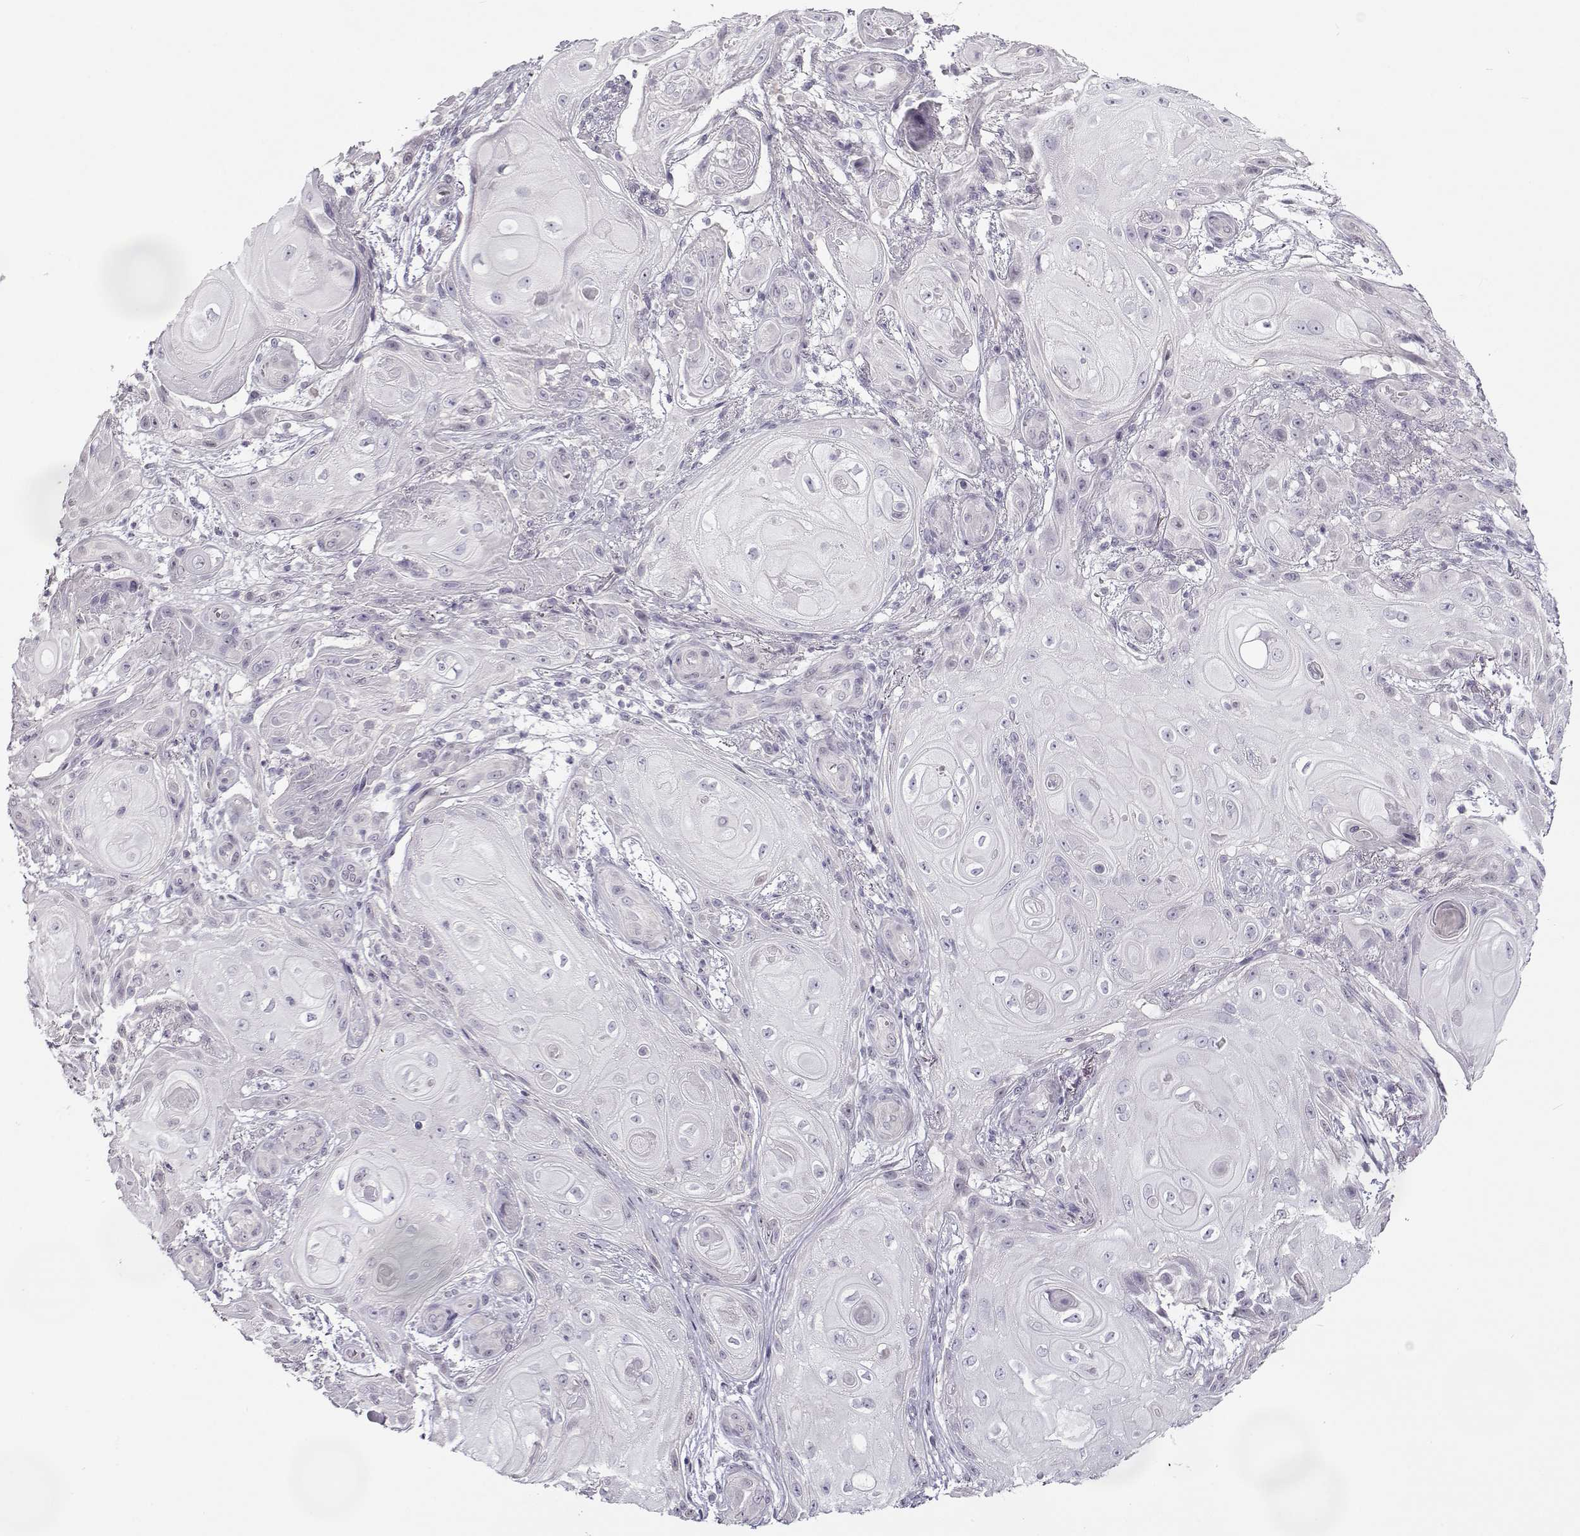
{"staining": {"intensity": "negative", "quantity": "none", "location": "none"}, "tissue": "skin cancer", "cell_type": "Tumor cells", "image_type": "cancer", "snomed": [{"axis": "morphology", "description": "Squamous cell carcinoma, NOS"}, {"axis": "topography", "description": "Skin"}], "caption": "A micrograph of squamous cell carcinoma (skin) stained for a protein demonstrates no brown staining in tumor cells.", "gene": "TEX55", "patient": {"sex": "male", "age": 62}}